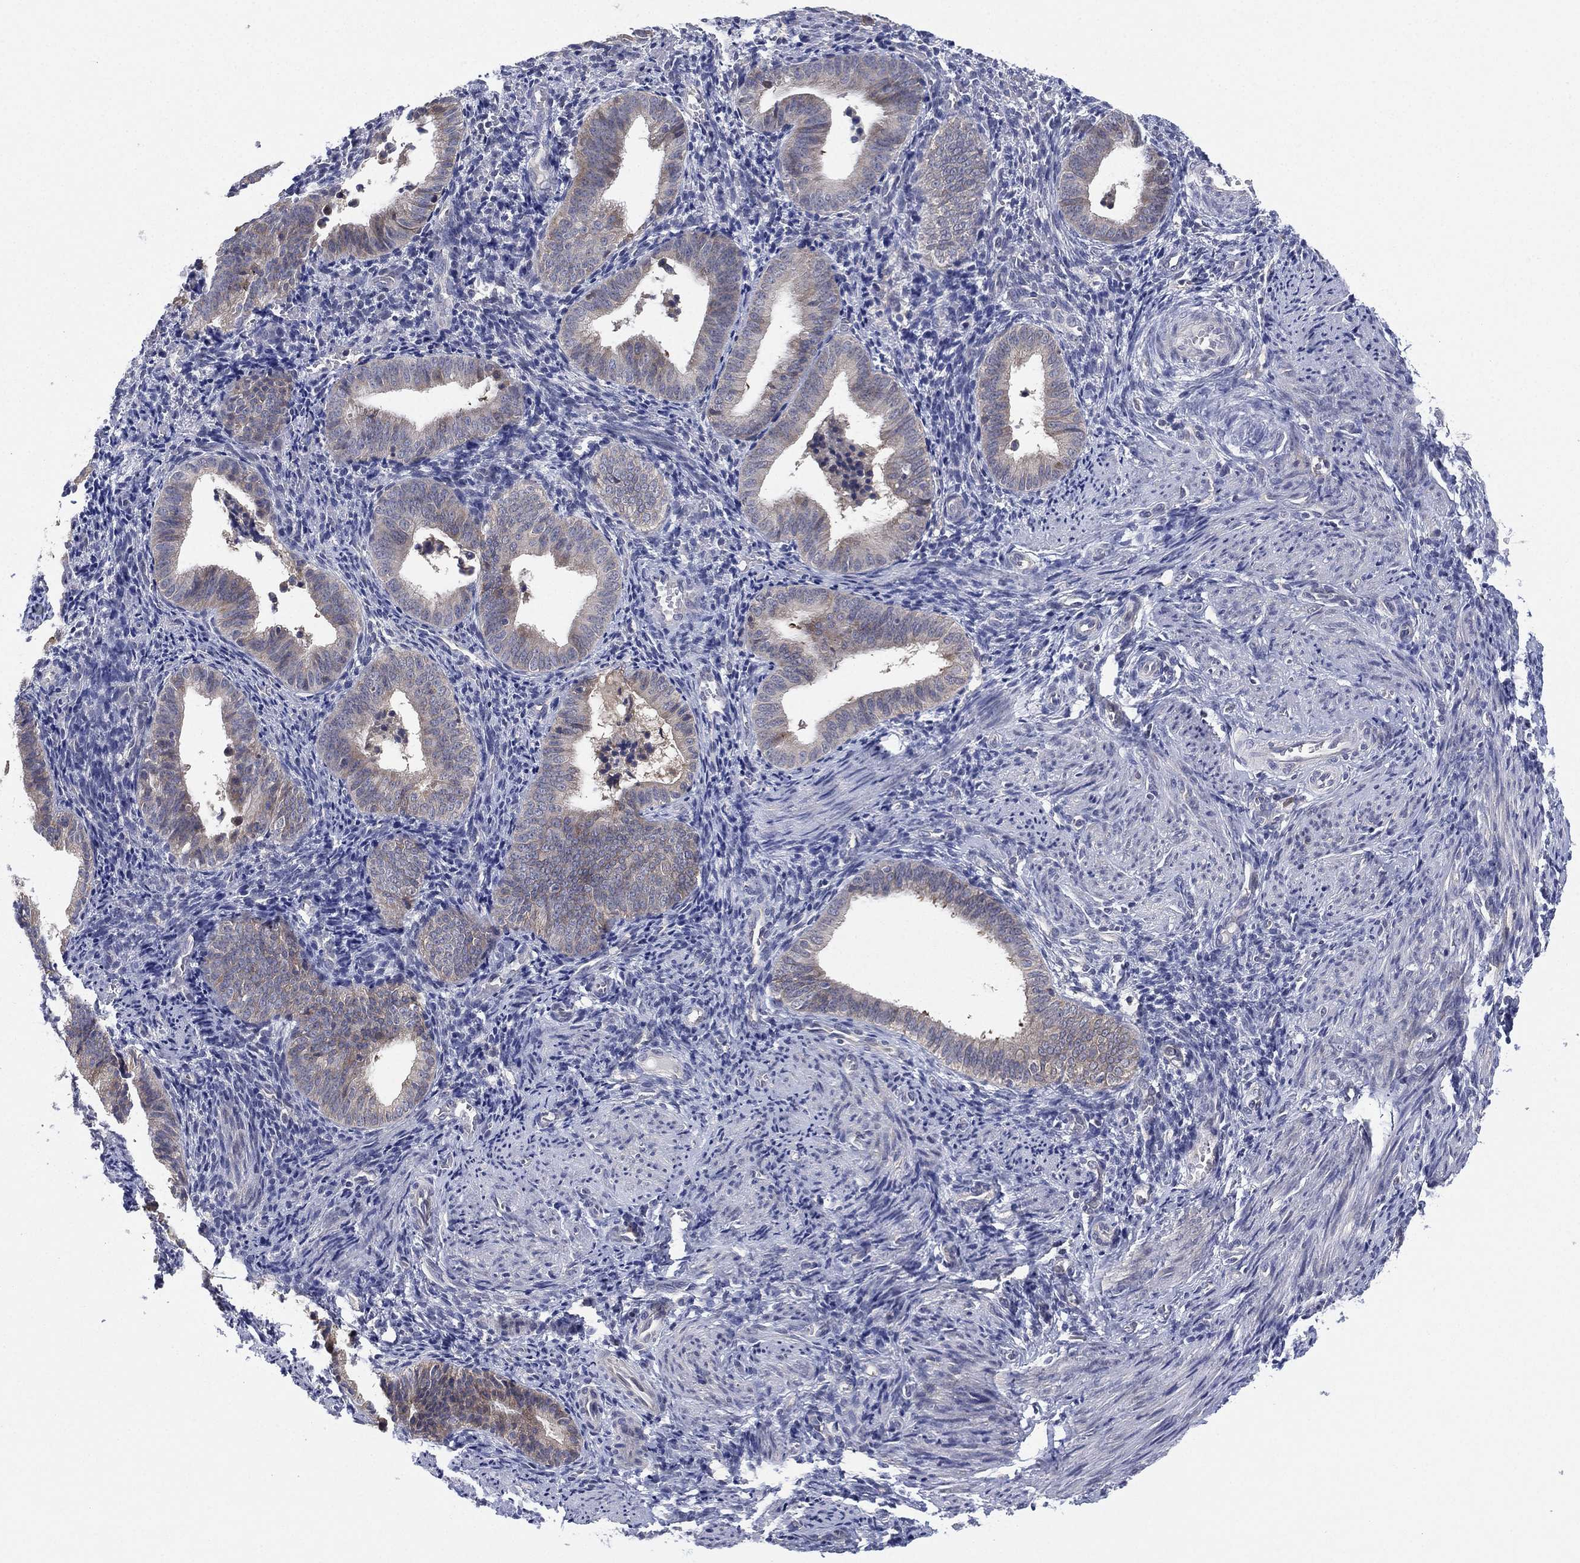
{"staining": {"intensity": "negative", "quantity": "none", "location": "none"}, "tissue": "endometrium", "cell_type": "Cells in endometrial stroma", "image_type": "normal", "snomed": [{"axis": "morphology", "description": "Normal tissue, NOS"}, {"axis": "topography", "description": "Endometrium"}], "caption": "Cells in endometrial stroma show no significant staining in normal endometrium. (DAB immunohistochemistry (IHC), high magnification).", "gene": "MPP7", "patient": {"sex": "female", "age": 42}}